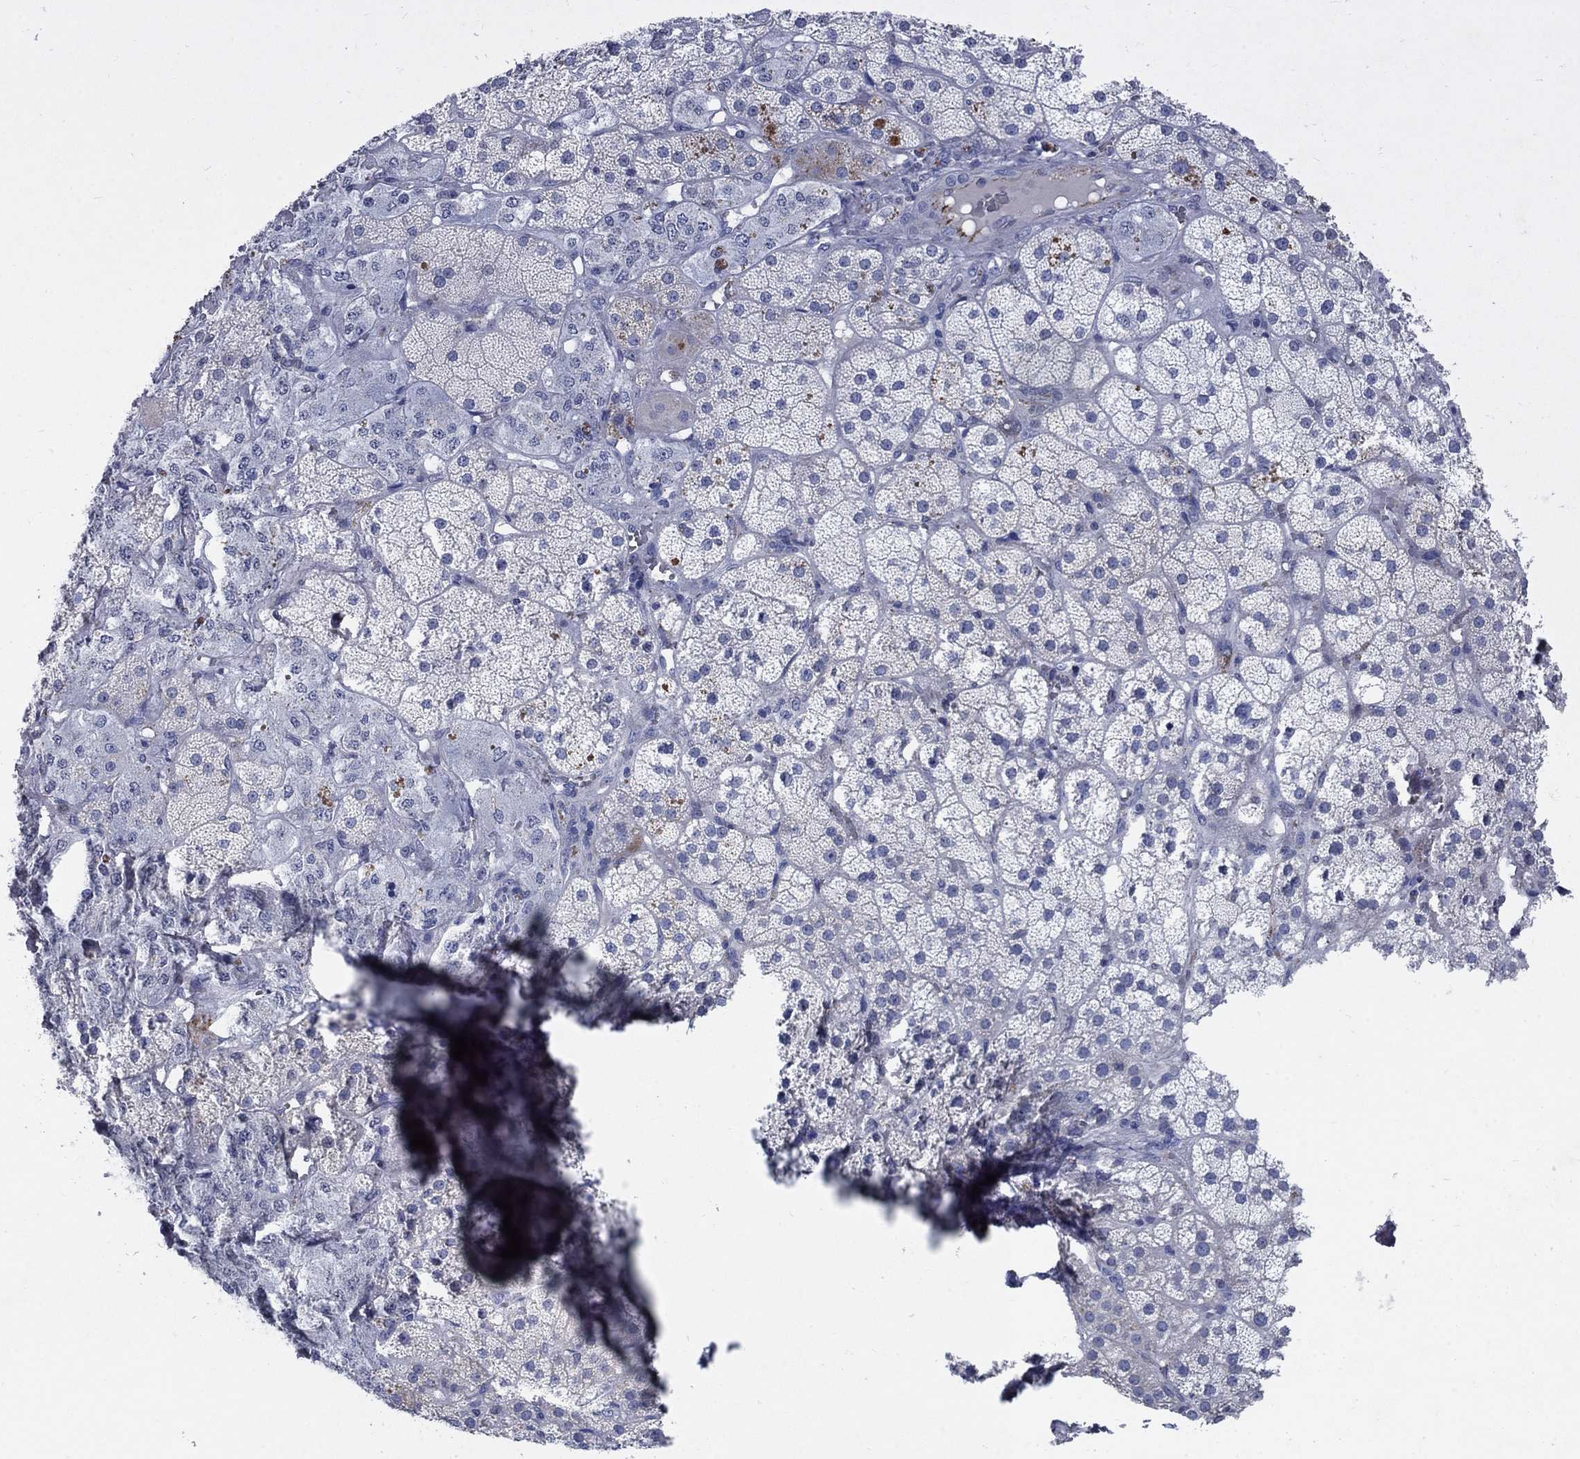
{"staining": {"intensity": "negative", "quantity": "none", "location": "none"}, "tissue": "adrenal gland", "cell_type": "Glandular cells", "image_type": "normal", "snomed": [{"axis": "morphology", "description": "Normal tissue, NOS"}, {"axis": "topography", "description": "Adrenal gland"}], "caption": "Human adrenal gland stained for a protein using immunohistochemistry (IHC) demonstrates no positivity in glandular cells.", "gene": "TINAG", "patient": {"sex": "male", "age": 57}}